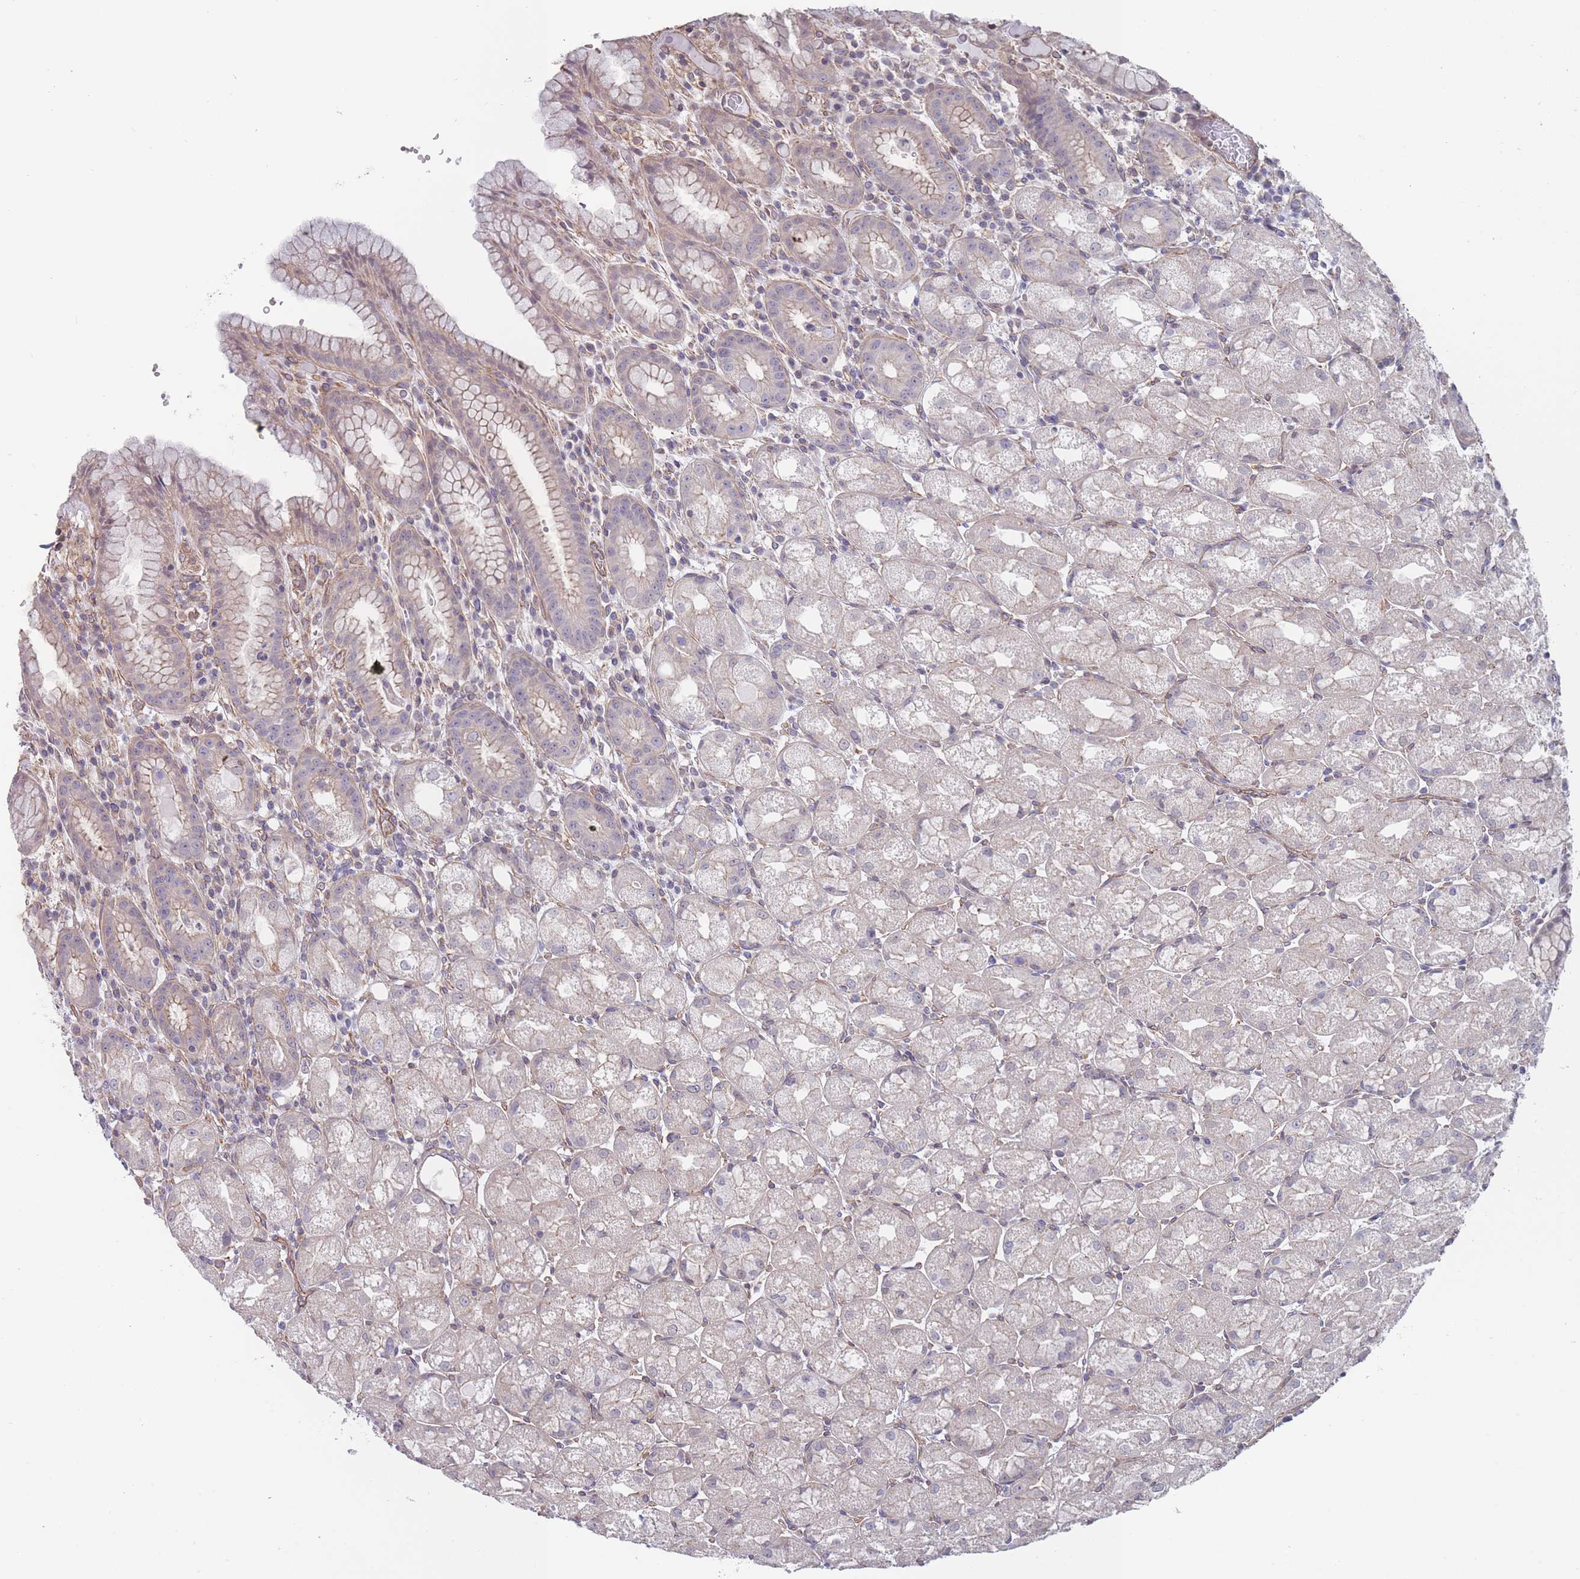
{"staining": {"intensity": "weak", "quantity": "25%-75%", "location": "cytoplasmic/membranous"}, "tissue": "stomach", "cell_type": "Glandular cells", "image_type": "normal", "snomed": [{"axis": "morphology", "description": "Normal tissue, NOS"}, {"axis": "topography", "description": "Stomach, upper"}], "caption": "Unremarkable stomach shows weak cytoplasmic/membranous positivity in approximately 25%-75% of glandular cells.", "gene": "SLC1A6", "patient": {"sex": "male", "age": 52}}